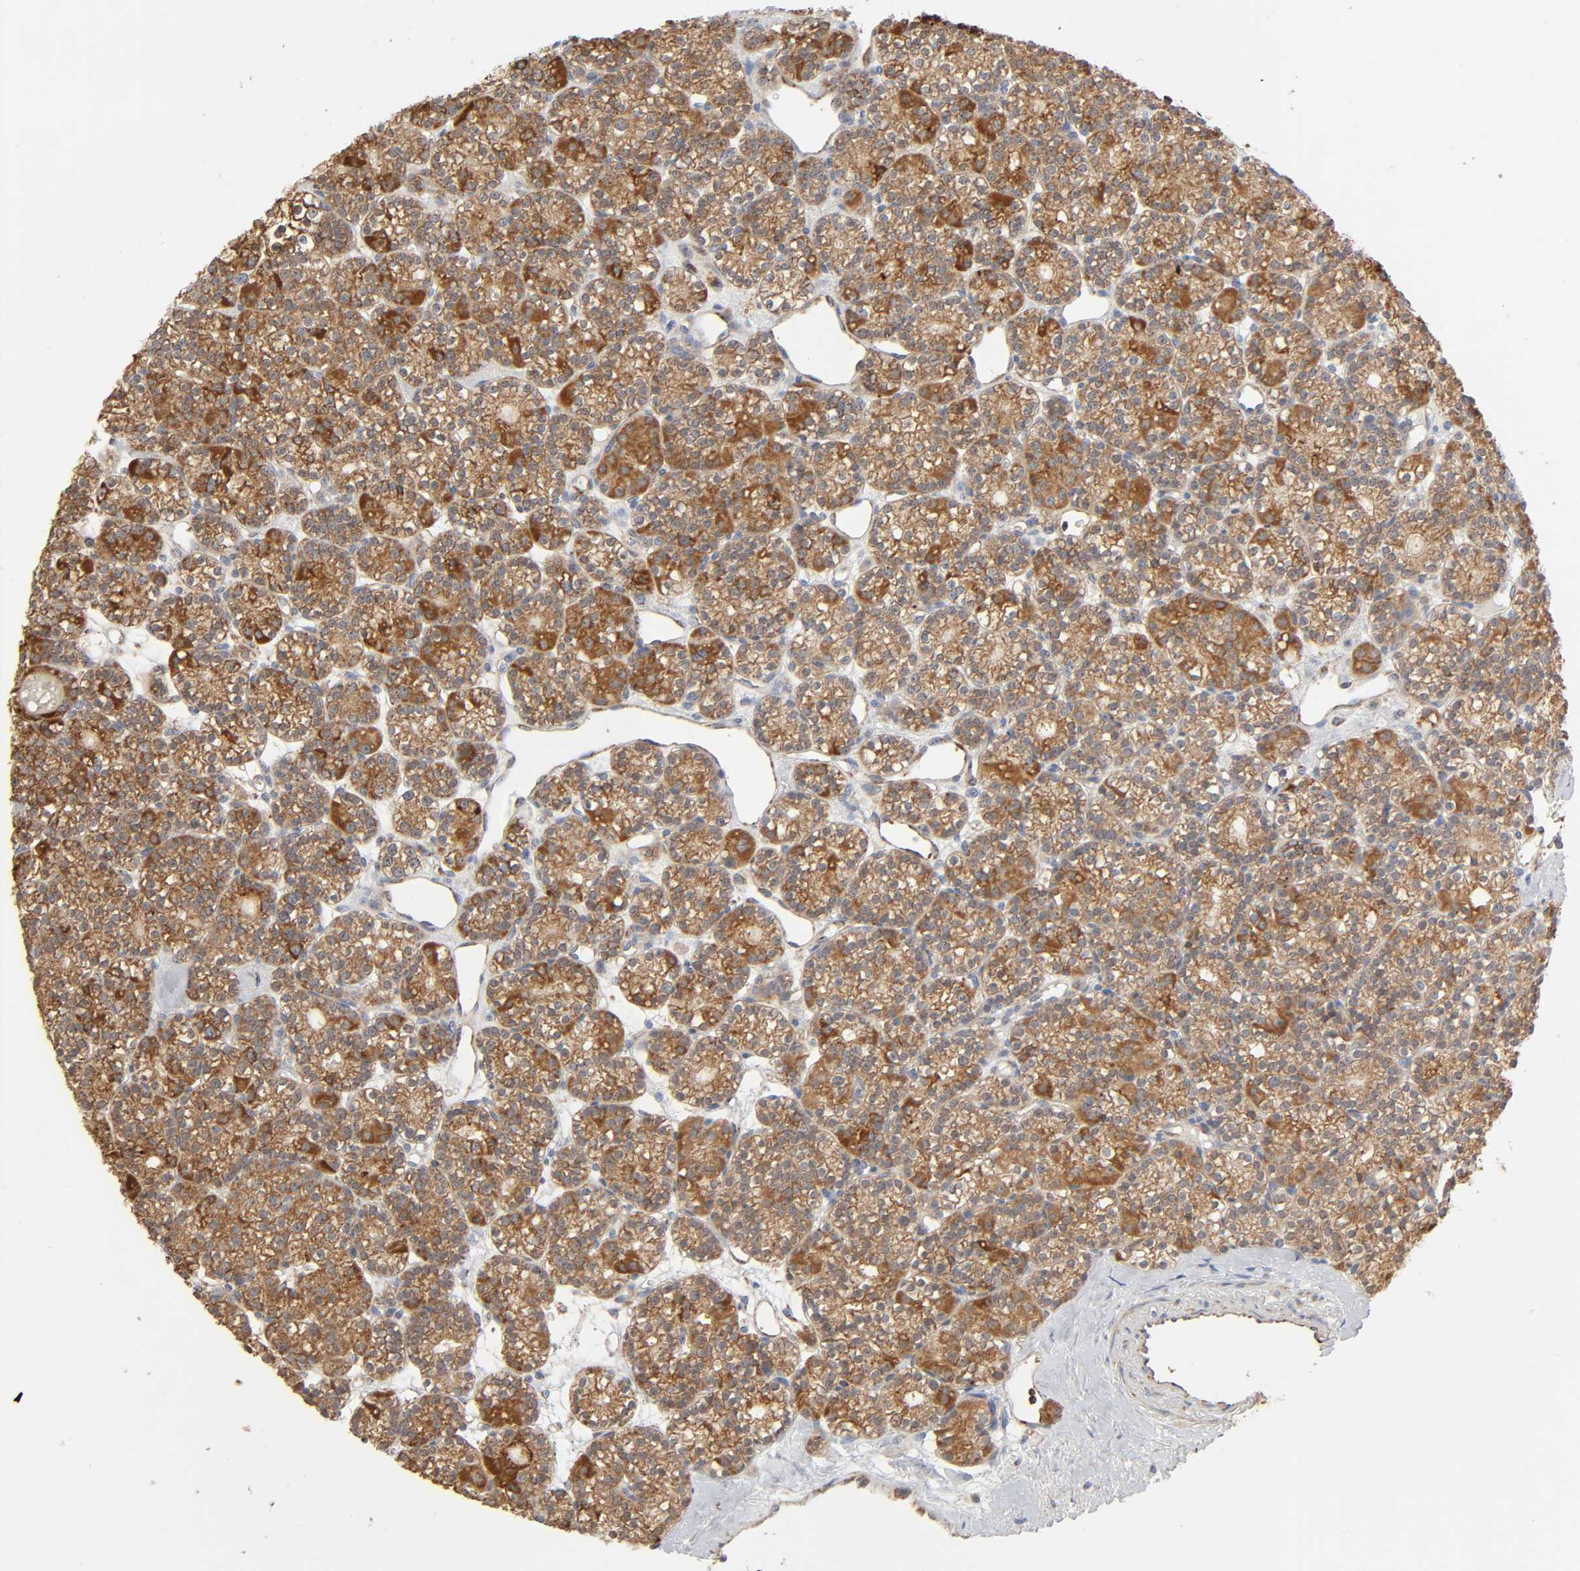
{"staining": {"intensity": "moderate", "quantity": ">75%", "location": "cytoplasmic/membranous"}, "tissue": "parathyroid gland", "cell_type": "Glandular cells", "image_type": "normal", "snomed": [{"axis": "morphology", "description": "Normal tissue, NOS"}, {"axis": "topography", "description": "Parathyroid gland"}], "caption": "A medium amount of moderate cytoplasmic/membranous expression is seen in approximately >75% of glandular cells in benign parathyroid gland. (Stains: DAB in brown, nuclei in blue, Microscopy: brightfield microscopy at high magnification).", "gene": "SYT16", "patient": {"sex": "female", "age": 64}}